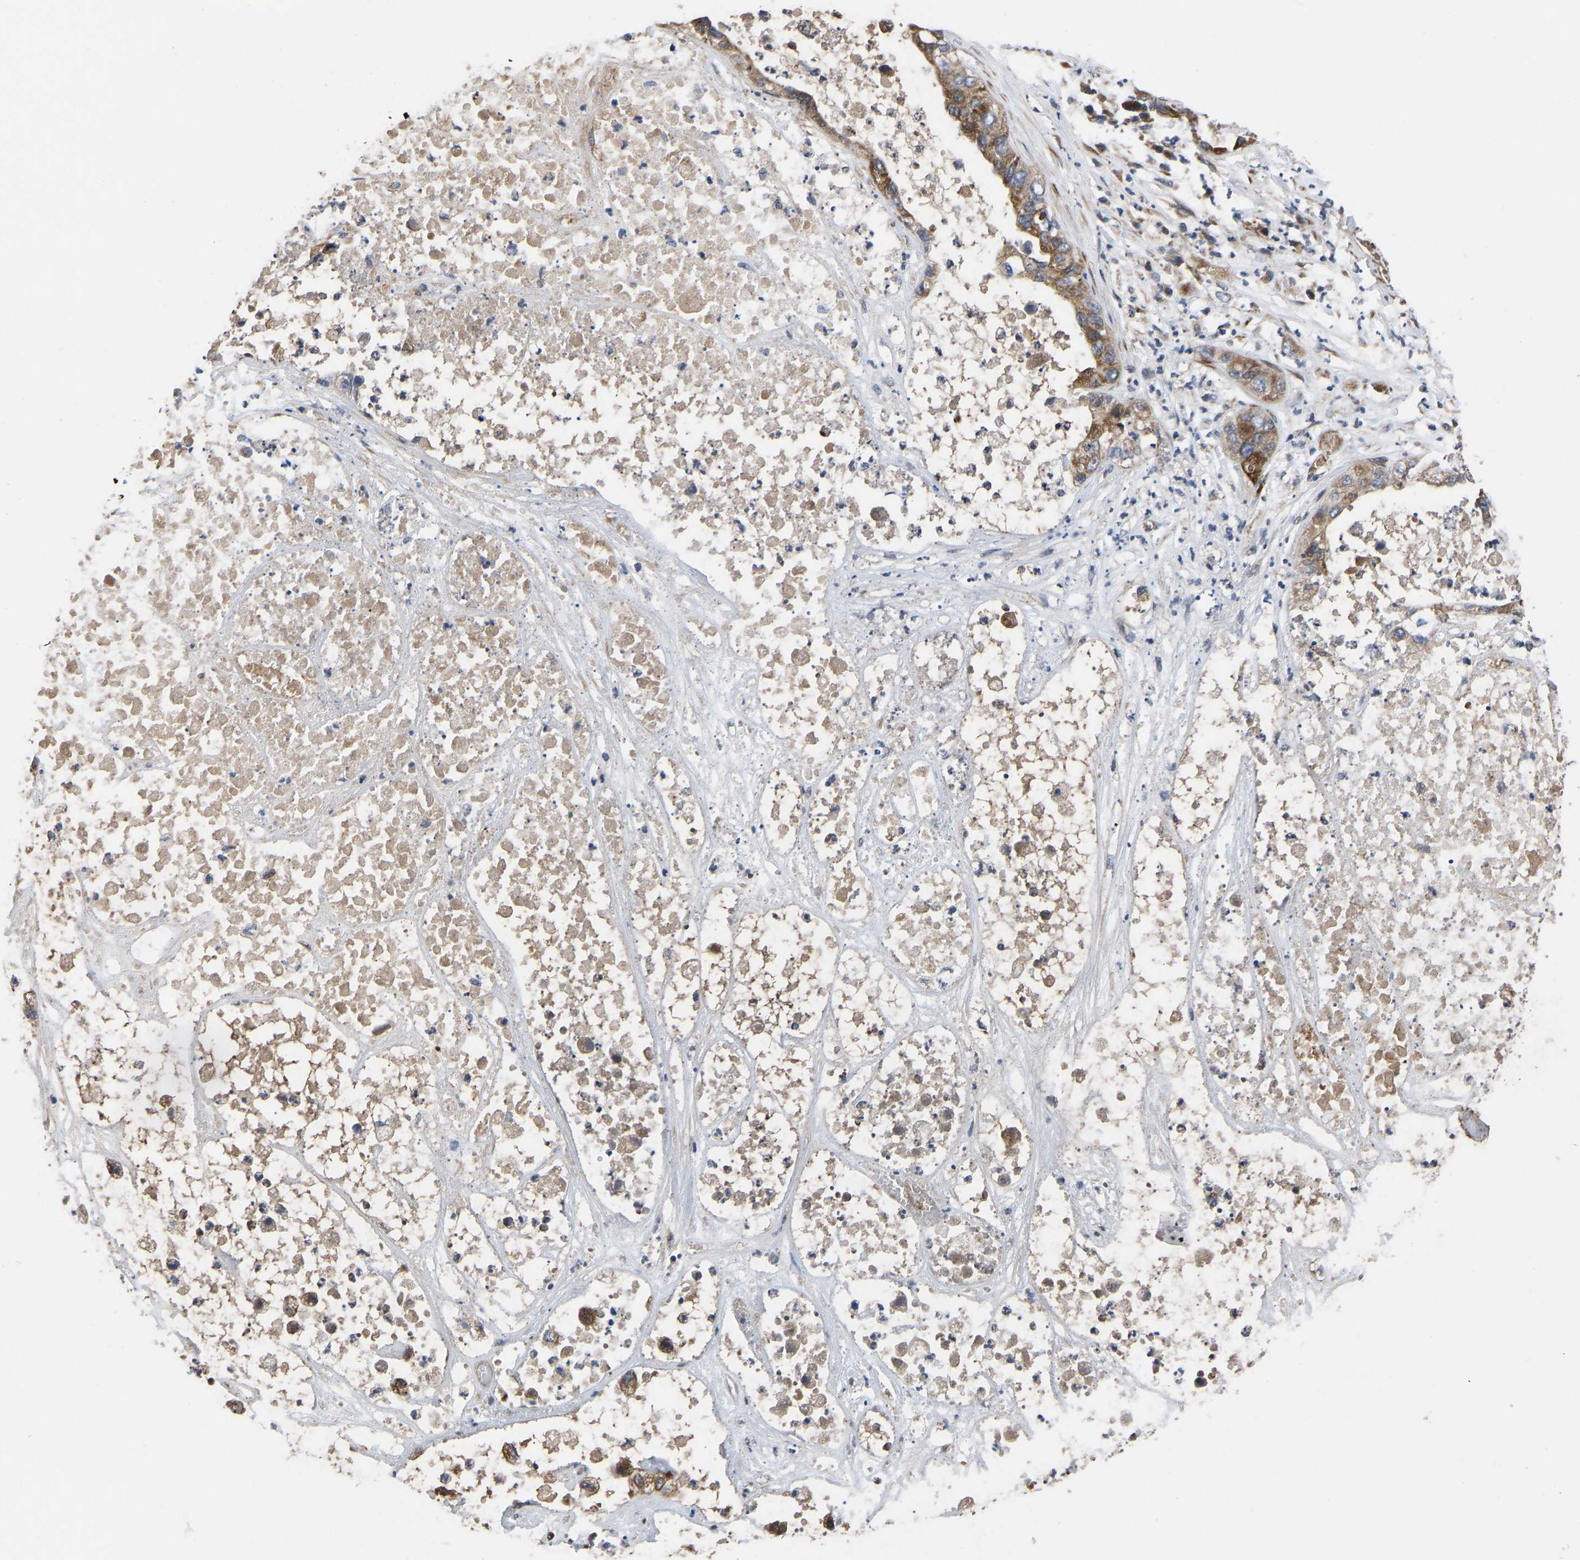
{"staining": {"intensity": "moderate", "quantity": ">75%", "location": "cytoplasmic/membranous"}, "tissue": "pancreatic cancer", "cell_type": "Tumor cells", "image_type": "cancer", "snomed": [{"axis": "morphology", "description": "Adenocarcinoma, NOS"}, {"axis": "topography", "description": "Pancreas"}], "caption": "Adenocarcinoma (pancreatic) was stained to show a protein in brown. There is medium levels of moderate cytoplasmic/membranous expression in approximately >75% of tumor cells.", "gene": "FRRS1", "patient": {"sex": "female", "age": 78}}